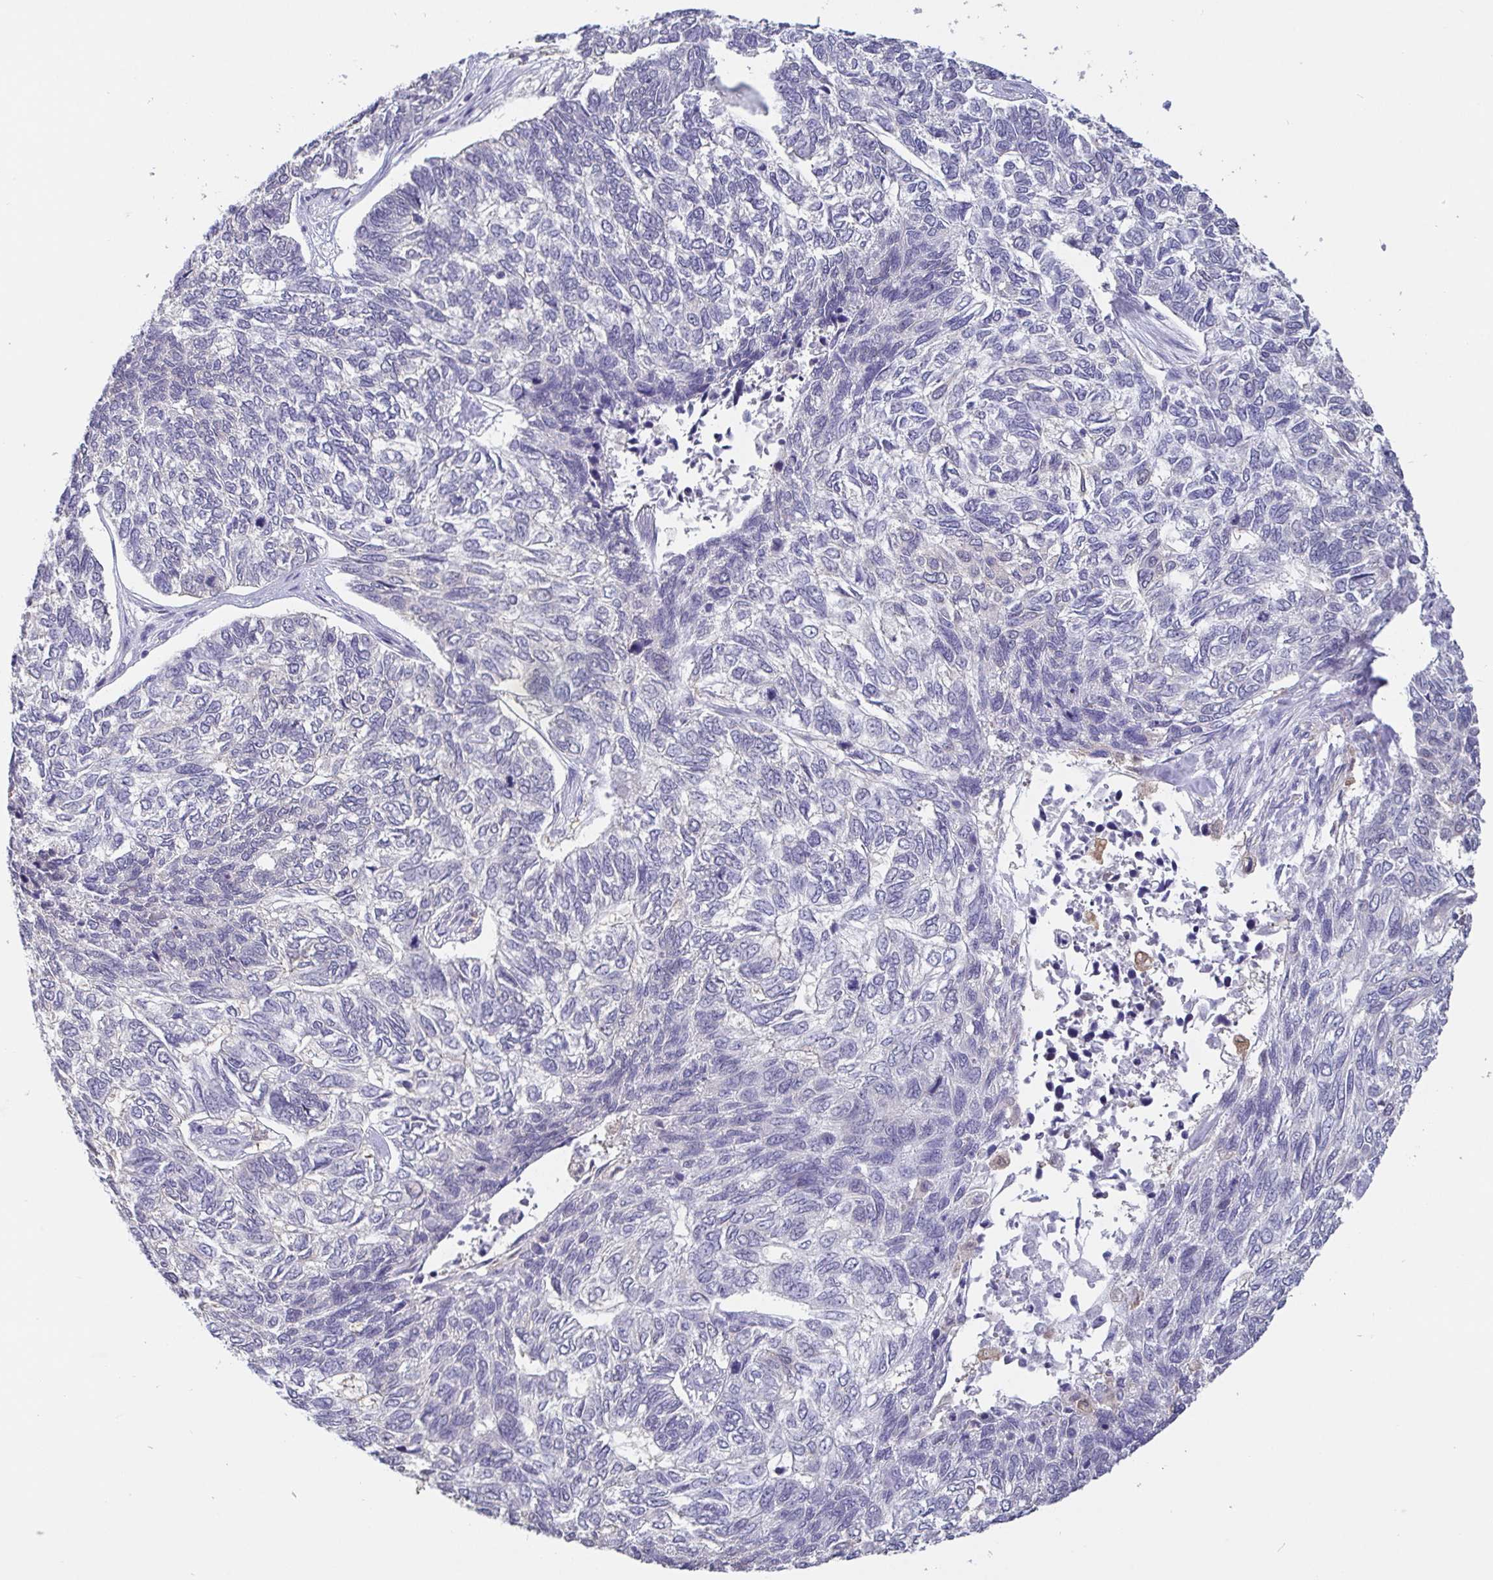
{"staining": {"intensity": "negative", "quantity": "none", "location": "none"}, "tissue": "skin cancer", "cell_type": "Tumor cells", "image_type": "cancer", "snomed": [{"axis": "morphology", "description": "Basal cell carcinoma"}, {"axis": "topography", "description": "Skin"}], "caption": "Micrograph shows no protein expression in tumor cells of skin basal cell carcinoma tissue.", "gene": "IDH1", "patient": {"sex": "female", "age": 65}}